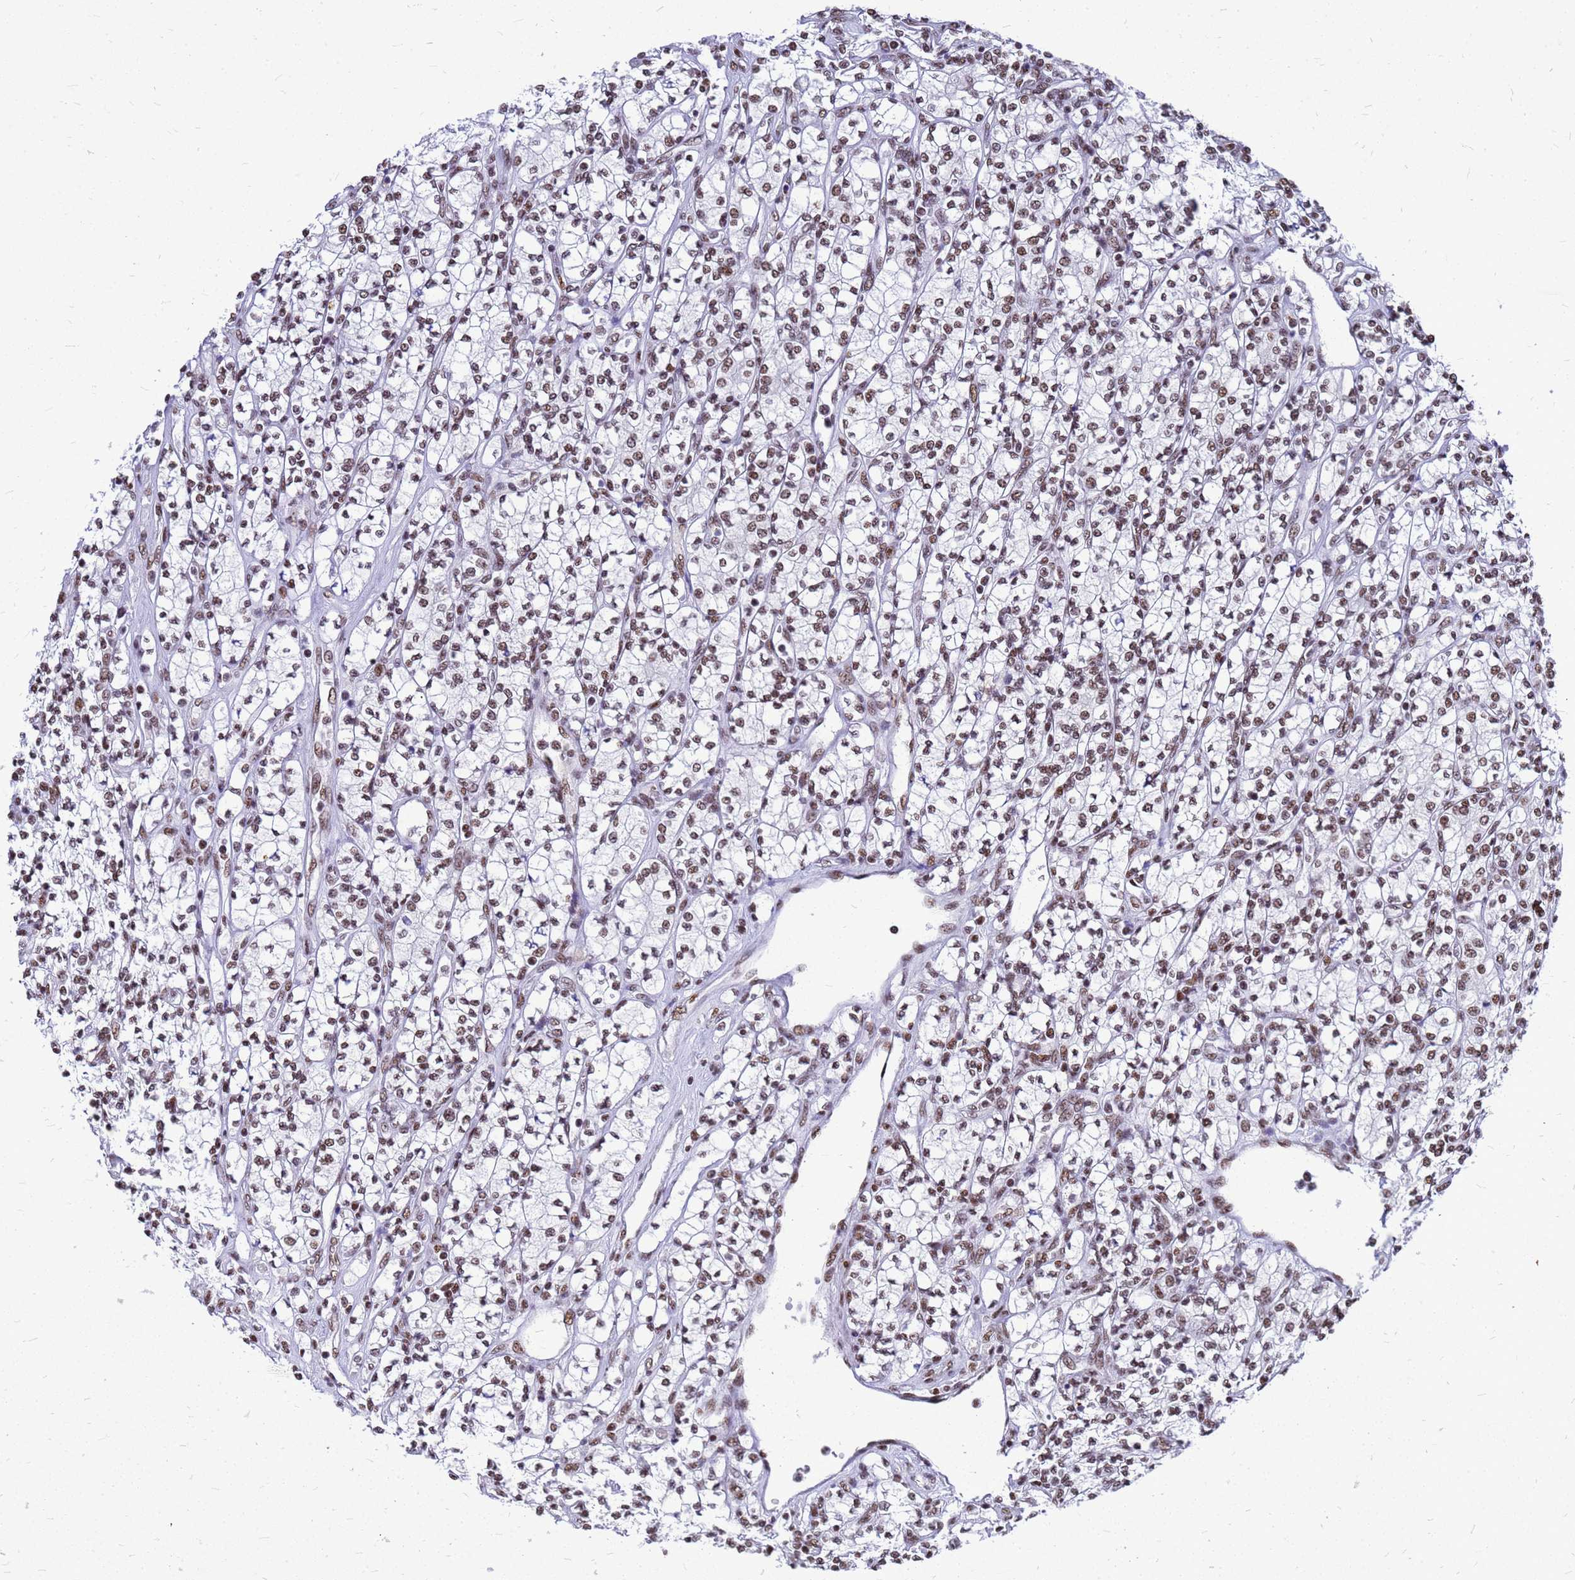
{"staining": {"intensity": "moderate", "quantity": ">75%", "location": "nuclear"}, "tissue": "renal cancer", "cell_type": "Tumor cells", "image_type": "cancer", "snomed": [{"axis": "morphology", "description": "Adenocarcinoma, NOS"}, {"axis": "topography", "description": "Kidney"}], "caption": "A medium amount of moderate nuclear staining is seen in approximately >75% of tumor cells in renal cancer tissue.", "gene": "SART3", "patient": {"sex": "male", "age": 77}}